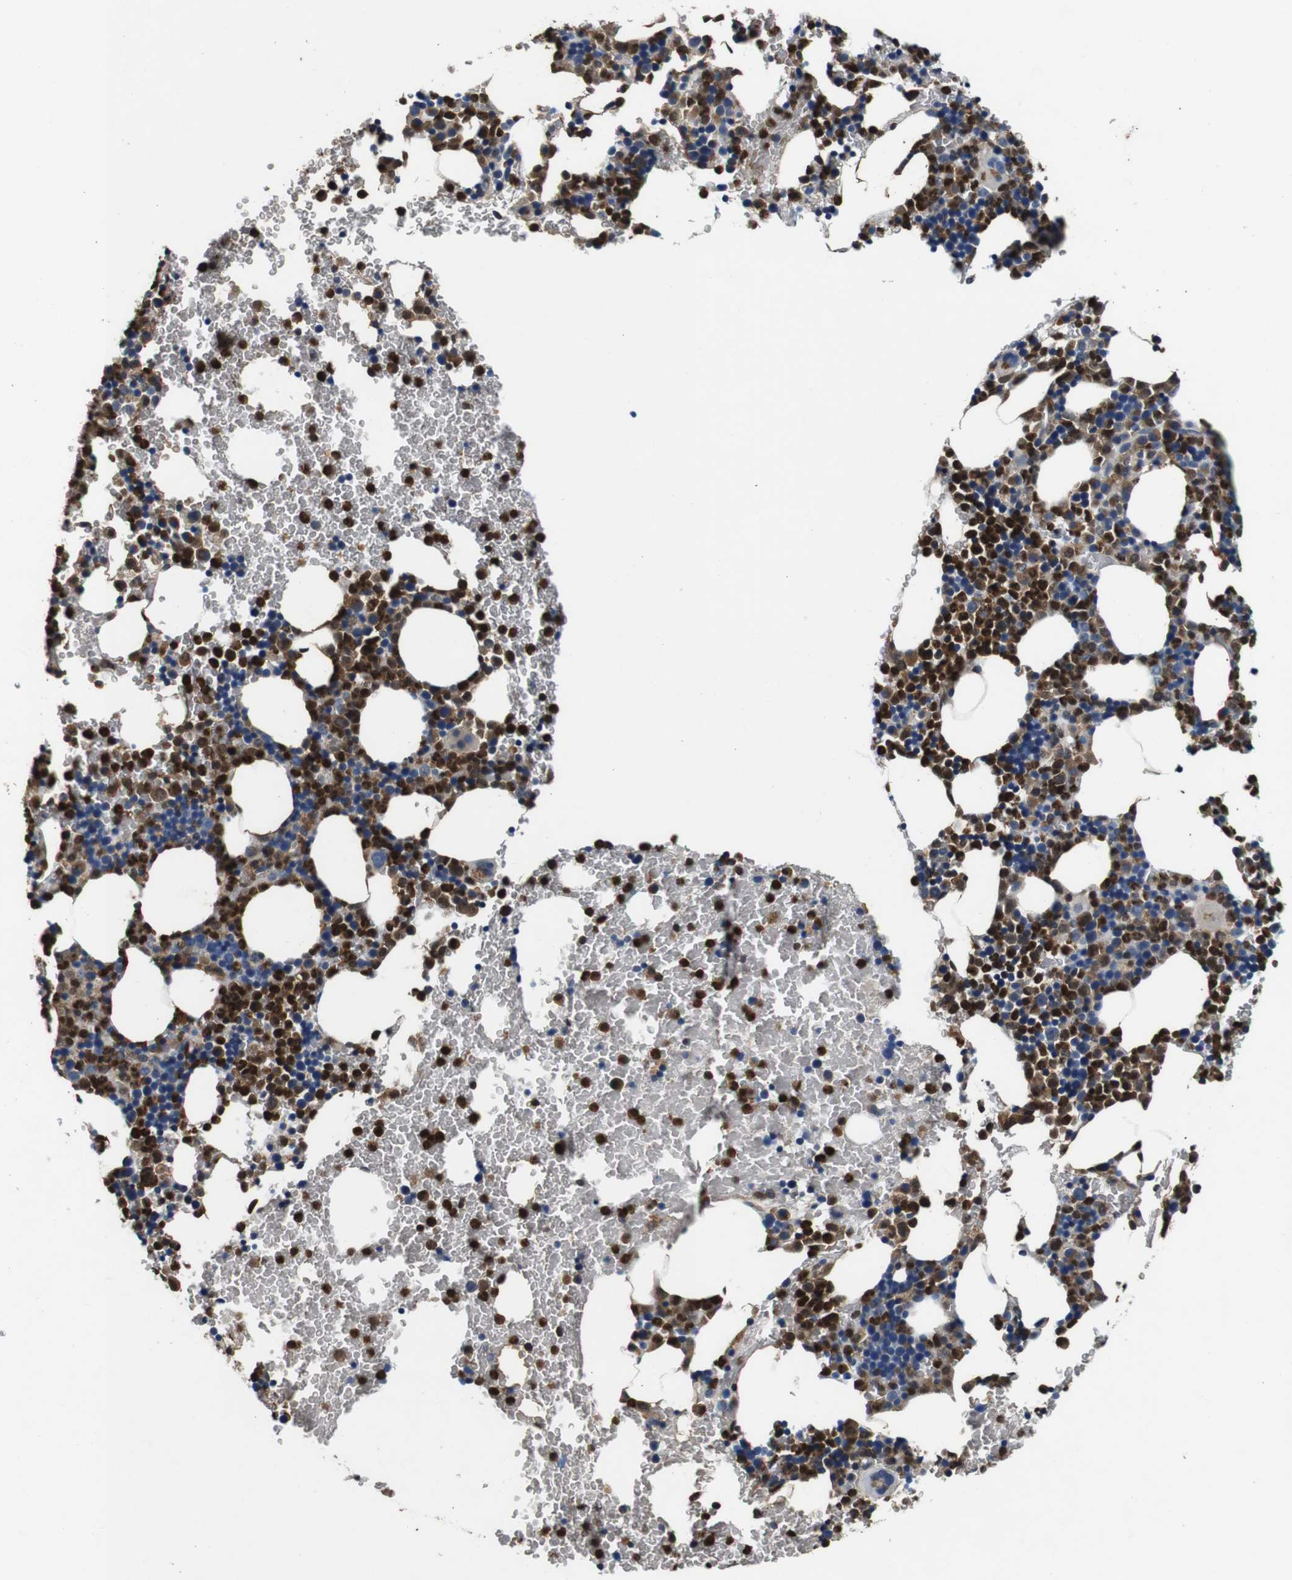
{"staining": {"intensity": "strong", "quantity": ">75%", "location": "cytoplasmic/membranous,nuclear"}, "tissue": "bone marrow", "cell_type": "Hematopoietic cells", "image_type": "normal", "snomed": [{"axis": "morphology", "description": "Normal tissue, NOS"}, {"axis": "morphology", "description": "Inflammation, NOS"}, {"axis": "topography", "description": "Bone marrow"}], "caption": "Protein expression by immunohistochemistry reveals strong cytoplasmic/membranous,nuclear positivity in approximately >75% of hematopoietic cells in benign bone marrow. Using DAB (brown) and hematoxylin (blue) stains, captured at high magnification using brightfield microscopy.", "gene": "ANXA1", "patient": {"sex": "female", "age": 70}}